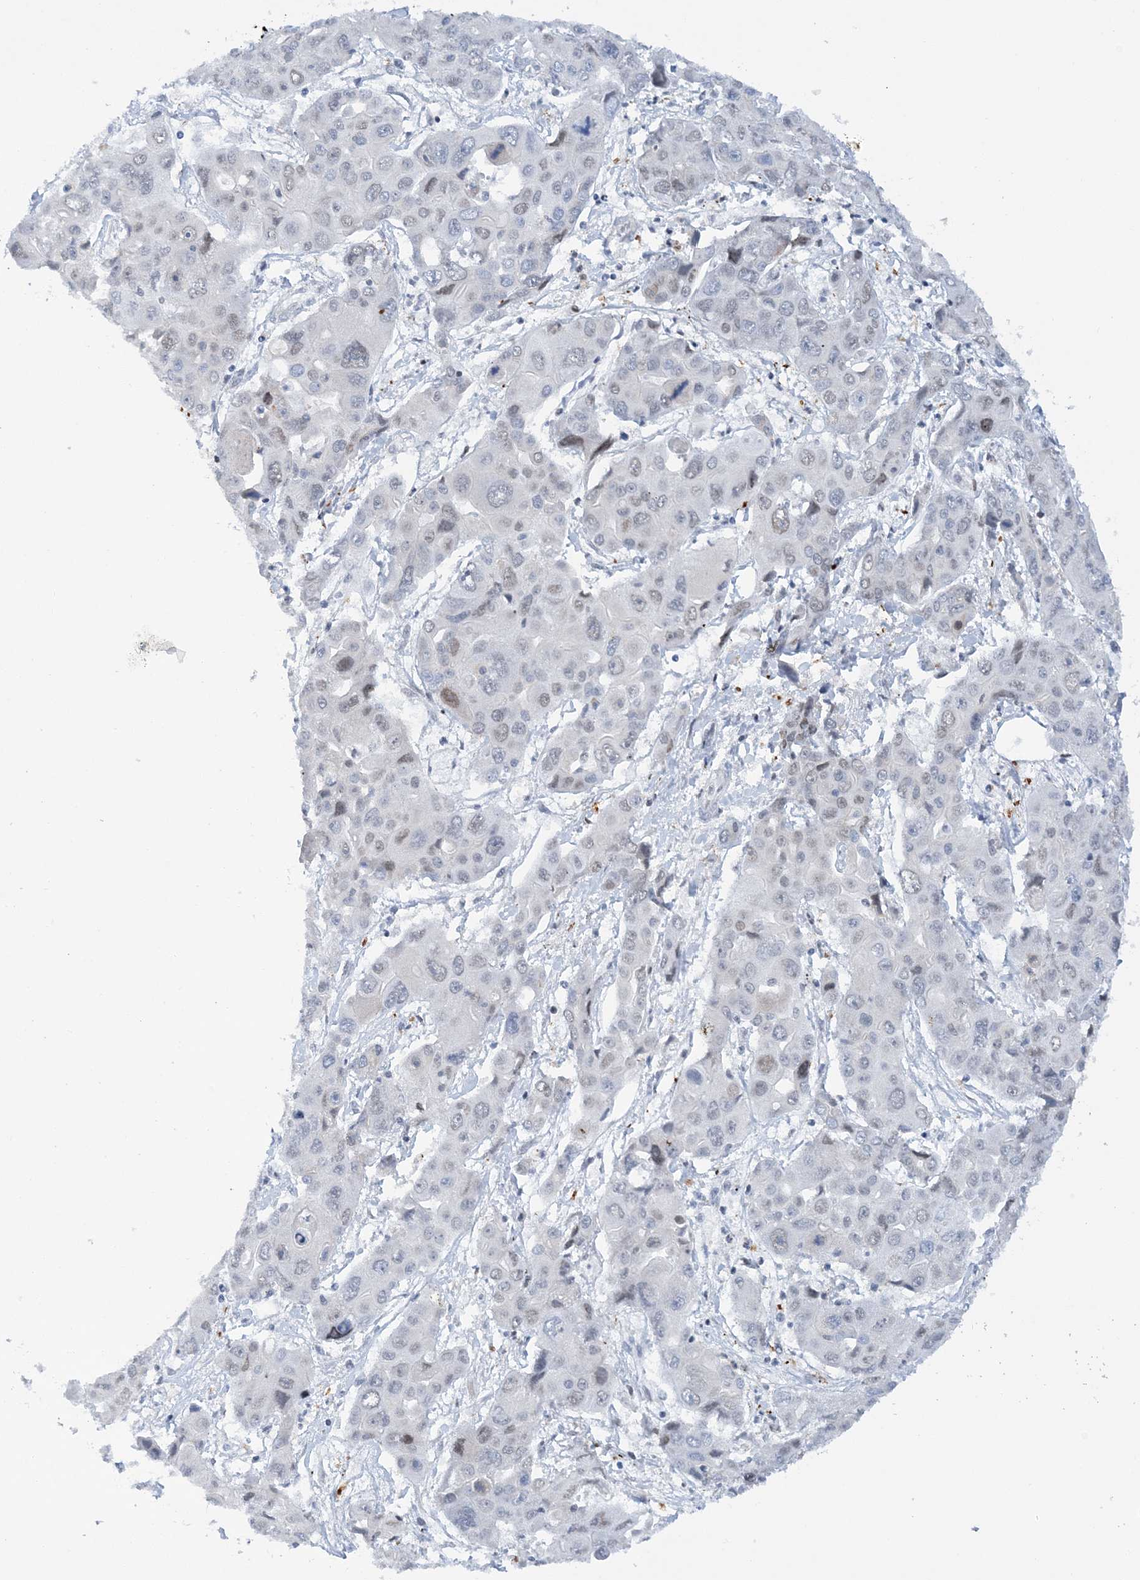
{"staining": {"intensity": "weak", "quantity": "<25%", "location": "nuclear"}, "tissue": "liver cancer", "cell_type": "Tumor cells", "image_type": "cancer", "snomed": [{"axis": "morphology", "description": "Cholangiocarcinoma"}, {"axis": "topography", "description": "Liver"}], "caption": "The IHC micrograph has no significant positivity in tumor cells of liver cholangiocarcinoma tissue.", "gene": "PRMT9", "patient": {"sex": "male", "age": 67}}